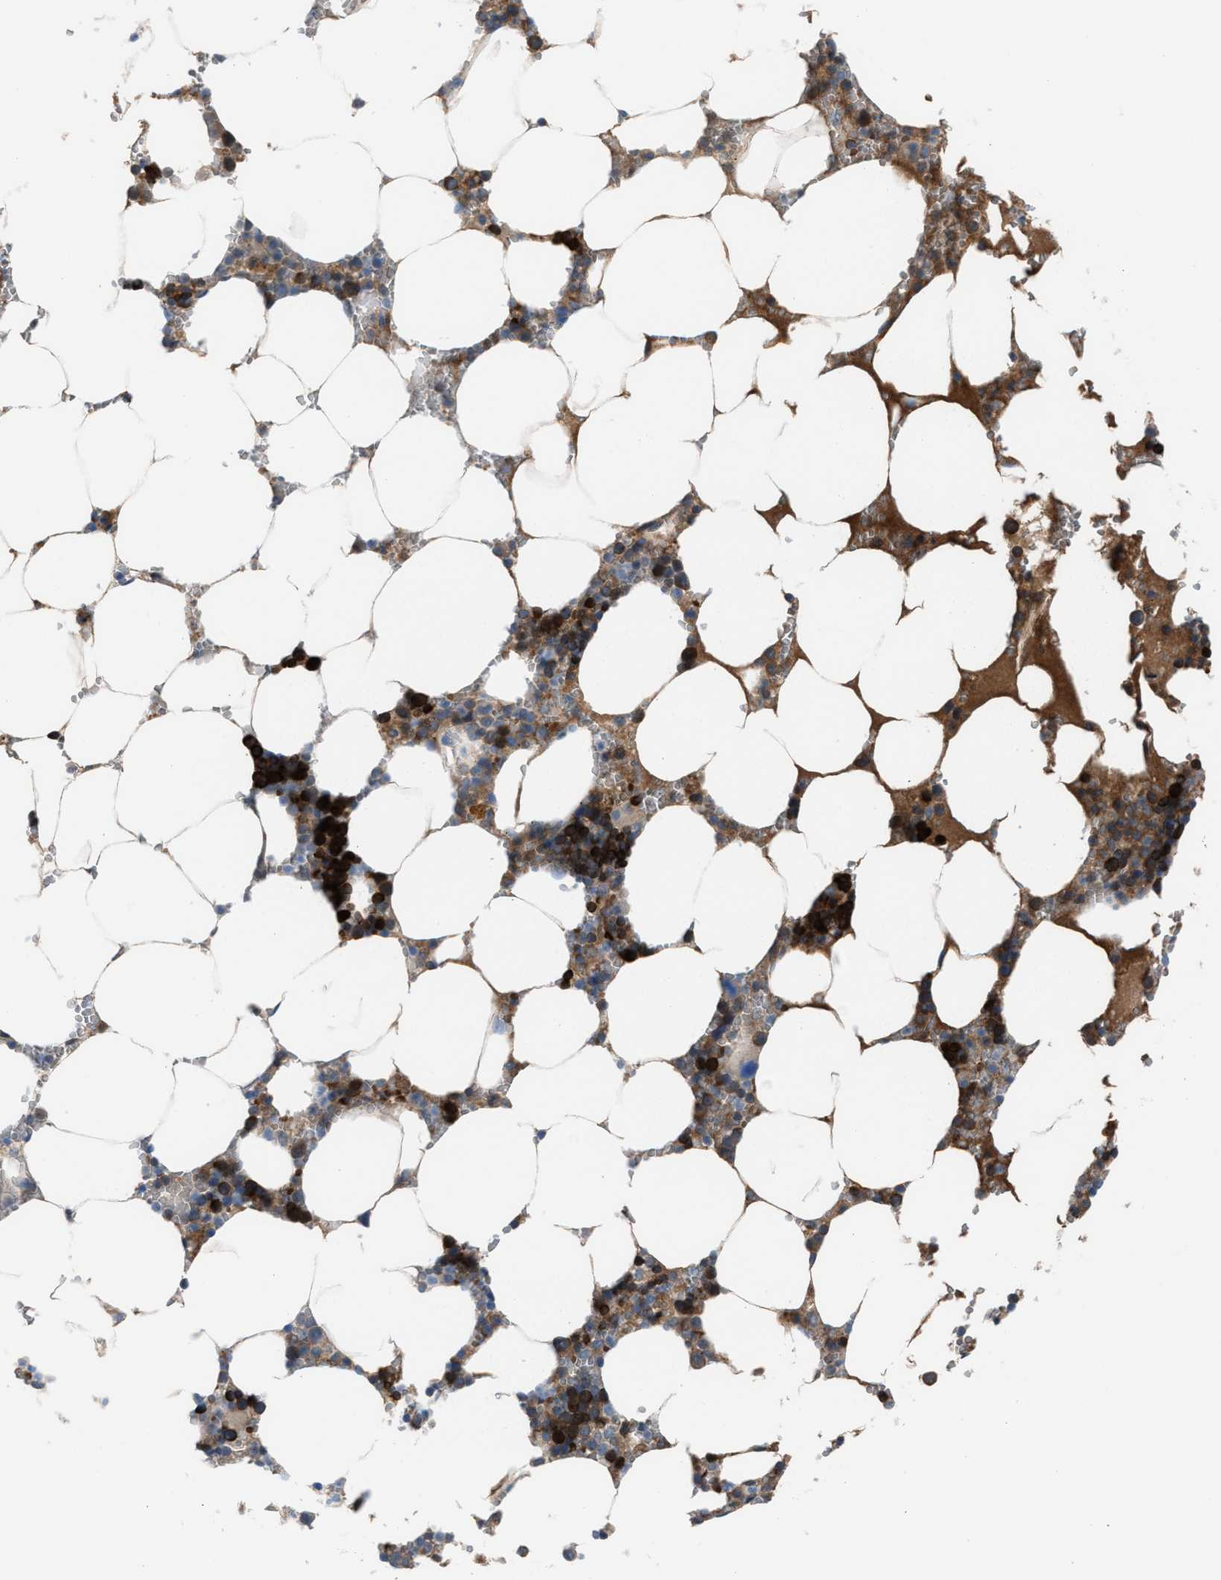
{"staining": {"intensity": "strong", "quantity": "25%-75%", "location": "cytoplasmic/membranous"}, "tissue": "bone marrow", "cell_type": "Hematopoietic cells", "image_type": "normal", "snomed": [{"axis": "morphology", "description": "Normal tissue, NOS"}, {"axis": "topography", "description": "Bone marrow"}], "caption": "Protein expression analysis of normal bone marrow reveals strong cytoplasmic/membranous positivity in approximately 25%-75% of hematopoietic cells. (Stains: DAB (3,3'-diaminobenzidine) in brown, nuclei in blue, Microscopy: brightfield microscopy at high magnification).", "gene": "CA3", "patient": {"sex": "male", "age": 70}}